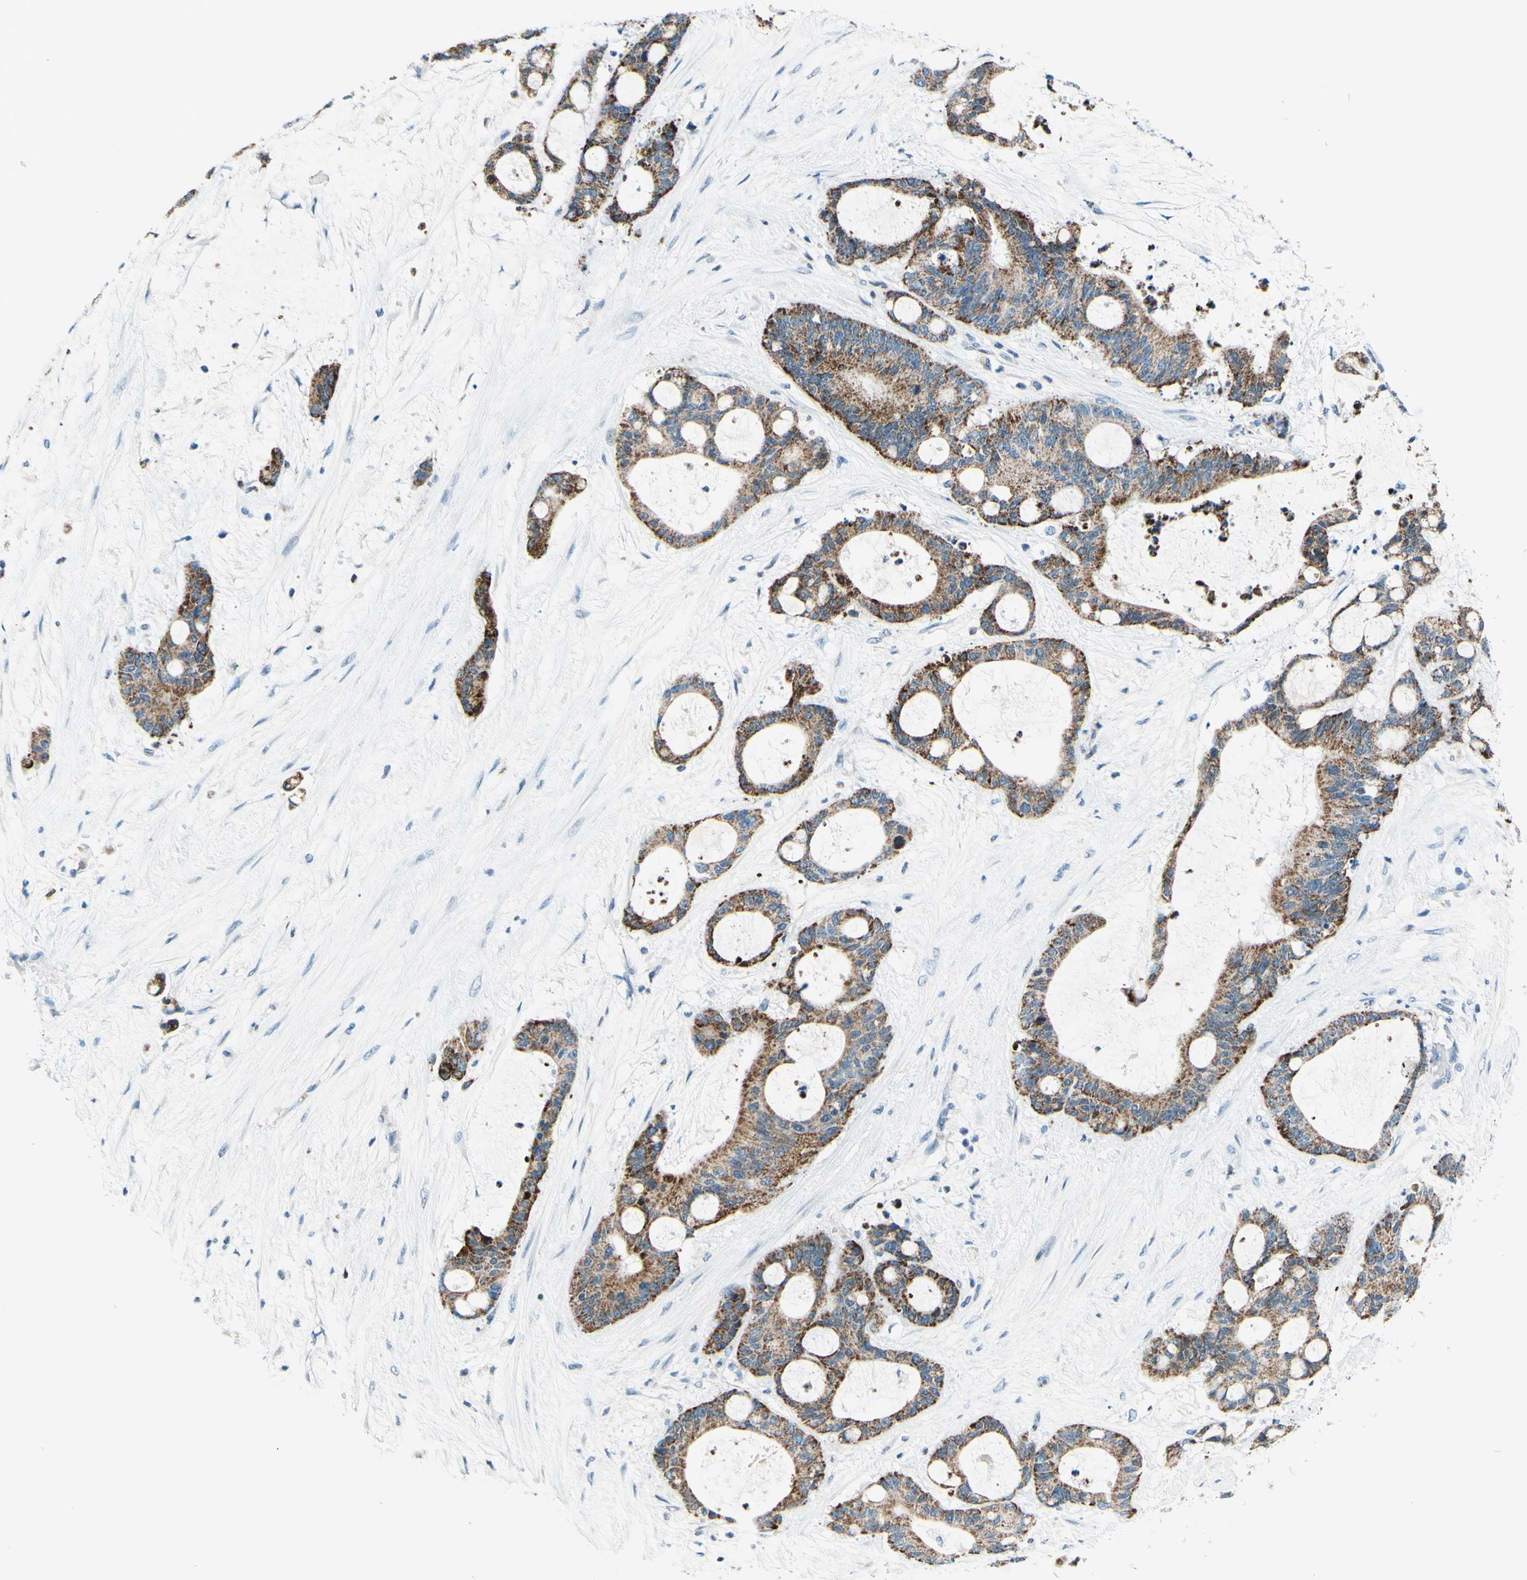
{"staining": {"intensity": "moderate", "quantity": ">75%", "location": "cytoplasmic/membranous"}, "tissue": "liver cancer", "cell_type": "Tumor cells", "image_type": "cancer", "snomed": [{"axis": "morphology", "description": "Cholangiocarcinoma"}, {"axis": "topography", "description": "Liver"}], "caption": "Immunohistochemistry of cholangiocarcinoma (liver) displays medium levels of moderate cytoplasmic/membranous positivity in approximately >75% of tumor cells. (DAB (3,3'-diaminobenzidine) = brown stain, brightfield microscopy at high magnification).", "gene": "CBX7", "patient": {"sex": "female", "age": 73}}